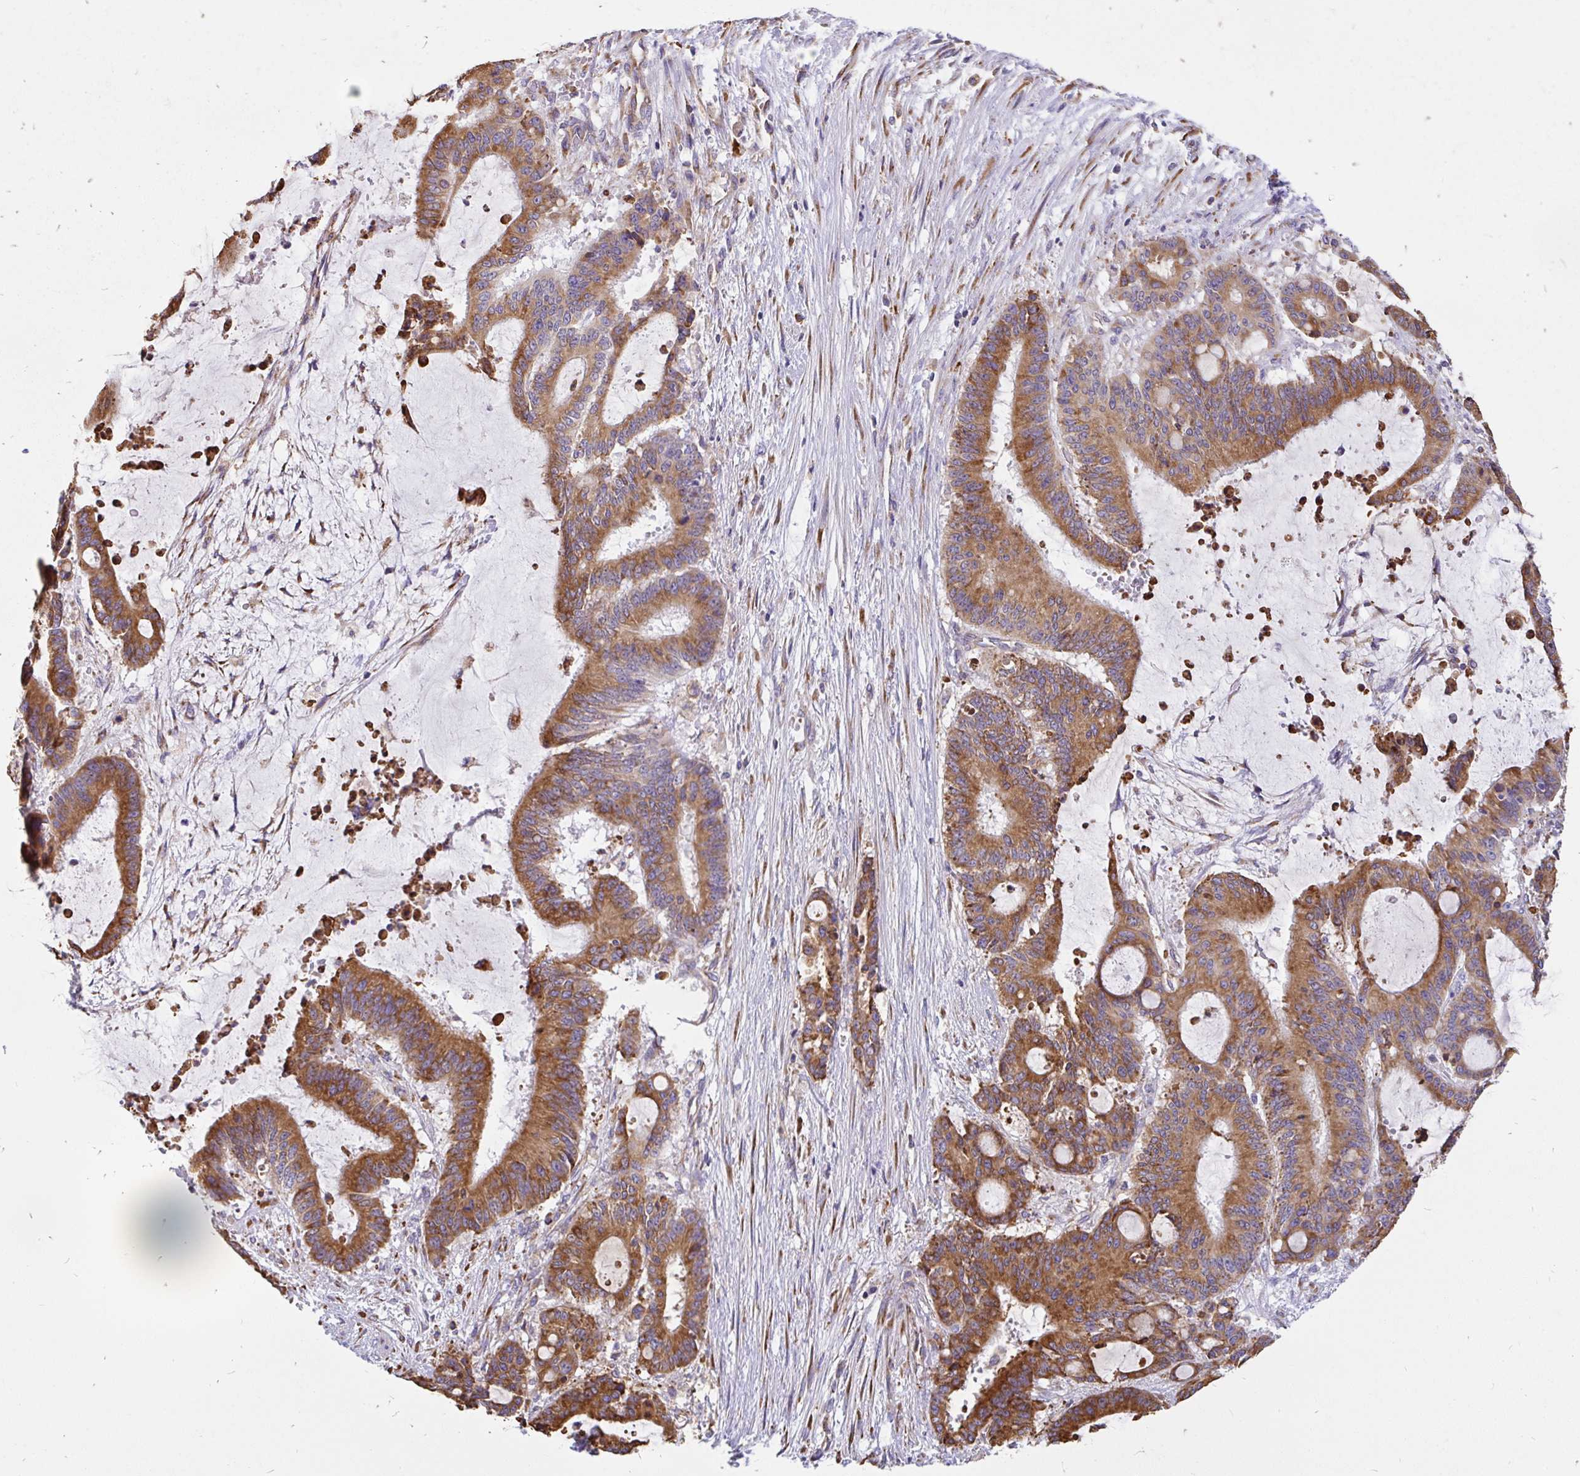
{"staining": {"intensity": "moderate", "quantity": ">75%", "location": "cytoplasmic/membranous"}, "tissue": "liver cancer", "cell_type": "Tumor cells", "image_type": "cancer", "snomed": [{"axis": "morphology", "description": "Normal tissue, NOS"}, {"axis": "morphology", "description": "Cholangiocarcinoma"}, {"axis": "topography", "description": "Liver"}, {"axis": "topography", "description": "Peripheral nerve tissue"}], "caption": "This image displays immunohistochemistry (IHC) staining of human liver cholangiocarcinoma, with medium moderate cytoplasmic/membranous positivity in about >75% of tumor cells.", "gene": "EML5", "patient": {"sex": "female", "age": 73}}